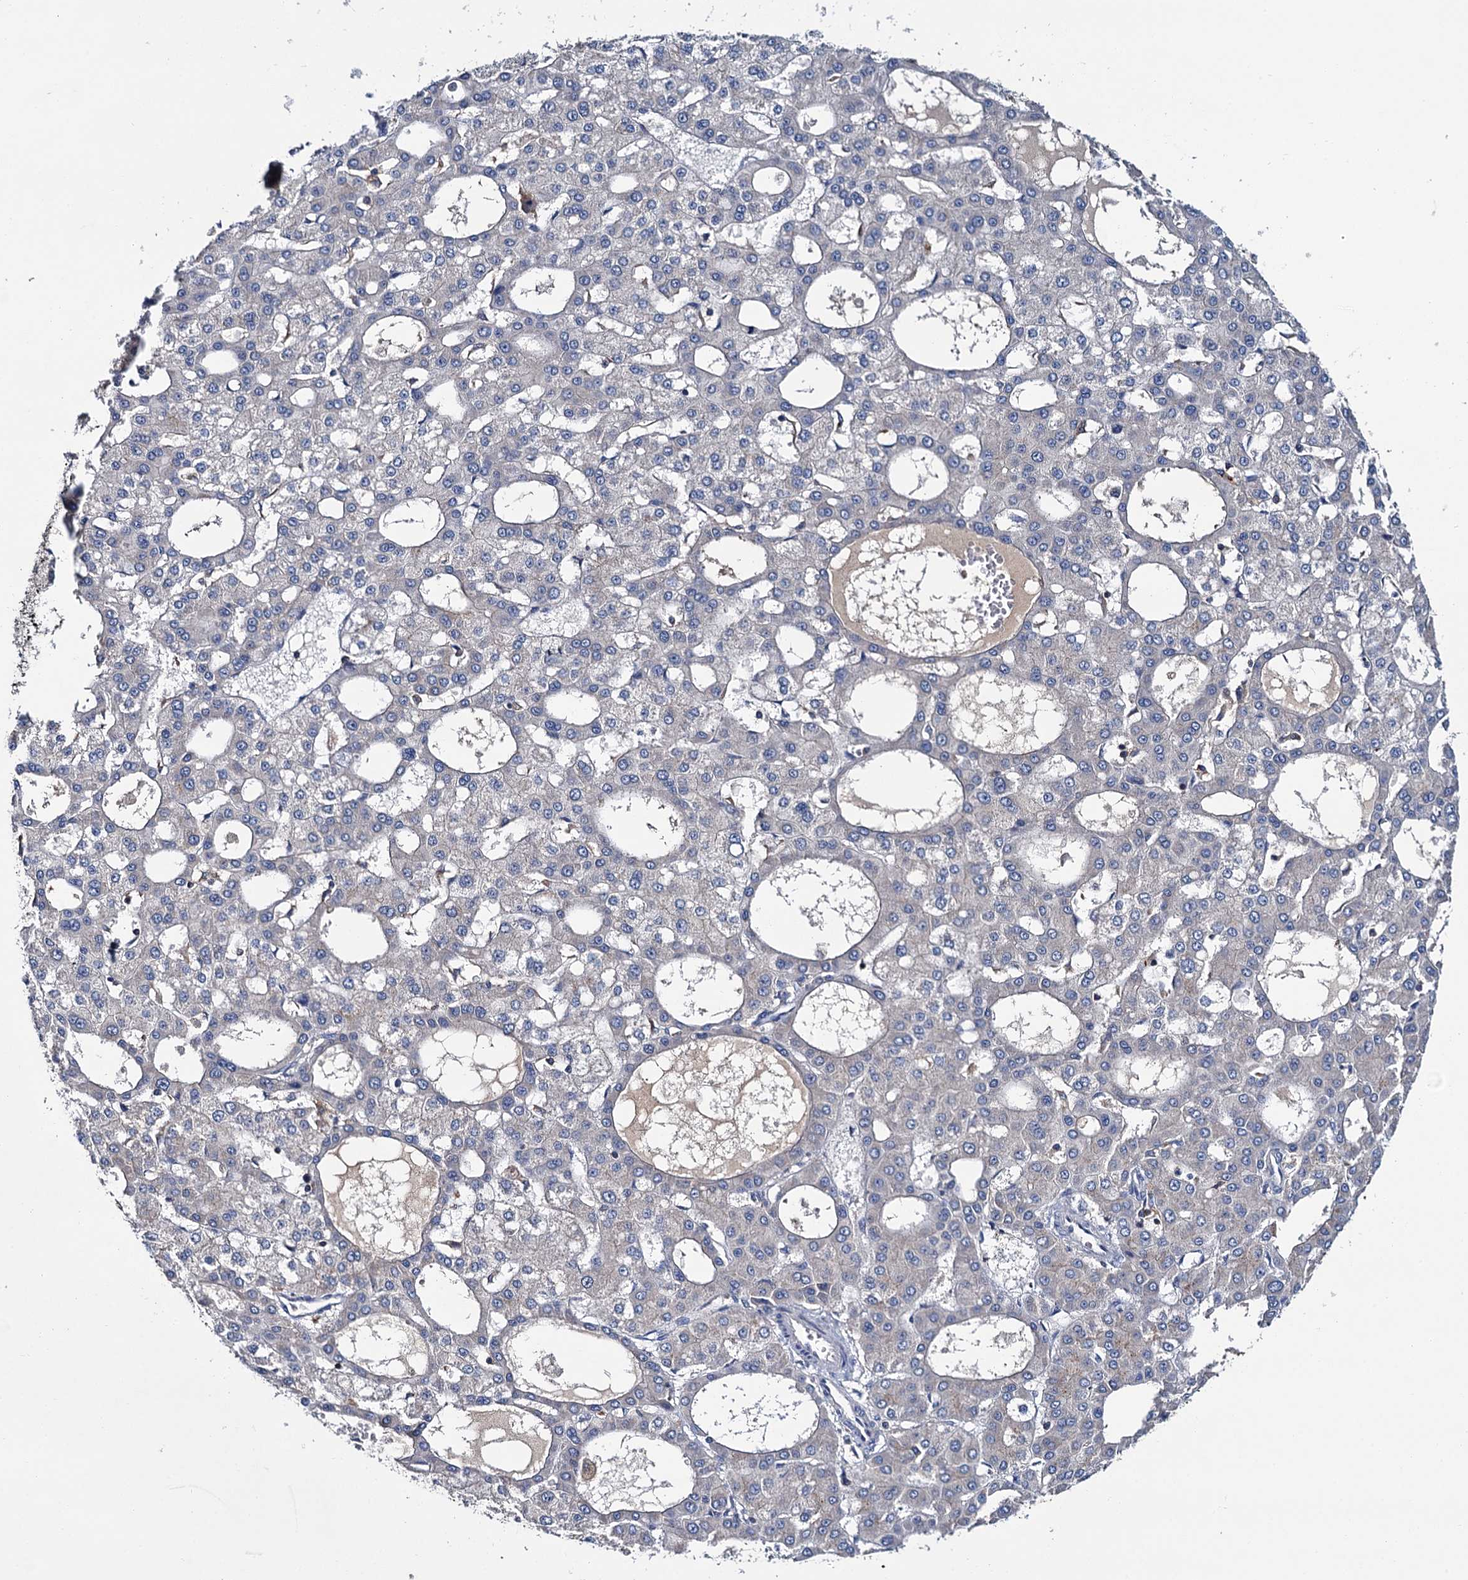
{"staining": {"intensity": "negative", "quantity": "none", "location": "none"}, "tissue": "liver cancer", "cell_type": "Tumor cells", "image_type": "cancer", "snomed": [{"axis": "morphology", "description": "Carcinoma, Hepatocellular, NOS"}, {"axis": "topography", "description": "Liver"}], "caption": "There is no significant positivity in tumor cells of liver cancer (hepatocellular carcinoma). (DAB immunohistochemistry (IHC) with hematoxylin counter stain).", "gene": "FGFR2", "patient": {"sex": "male", "age": 47}}